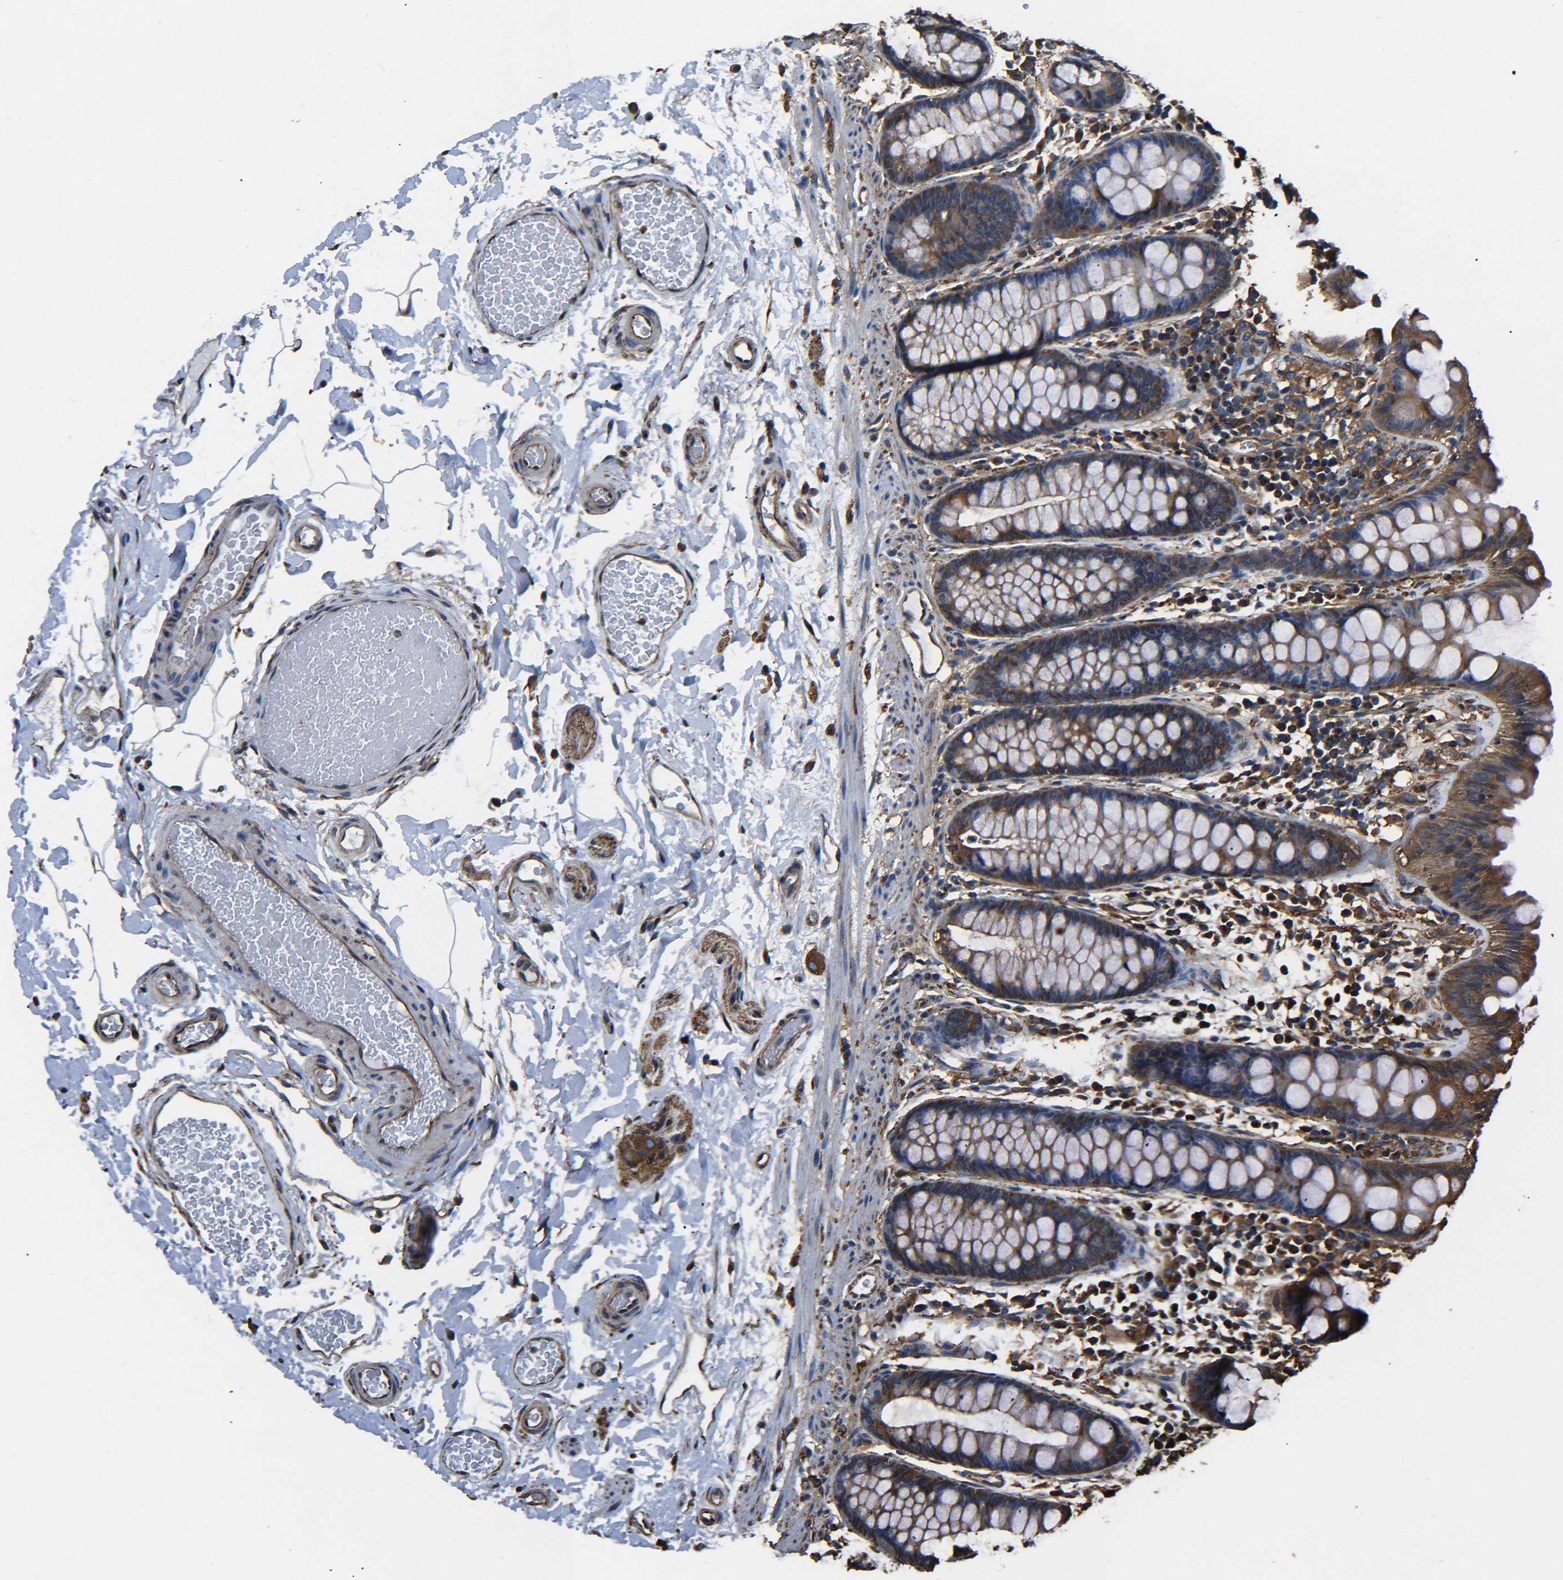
{"staining": {"intensity": "strong", "quantity": ">75%", "location": "cytoplasmic/membranous"}, "tissue": "colon", "cell_type": "Endothelial cells", "image_type": "normal", "snomed": [{"axis": "morphology", "description": "Normal tissue, NOS"}, {"axis": "topography", "description": "Colon"}], "caption": "A high amount of strong cytoplasmic/membranous staining is identified in about >75% of endothelial cells in unremarkable colon. Nuclei are stained in blue.", "gene": "TUBB", "patient": {"sex": "female", "age": 80}}